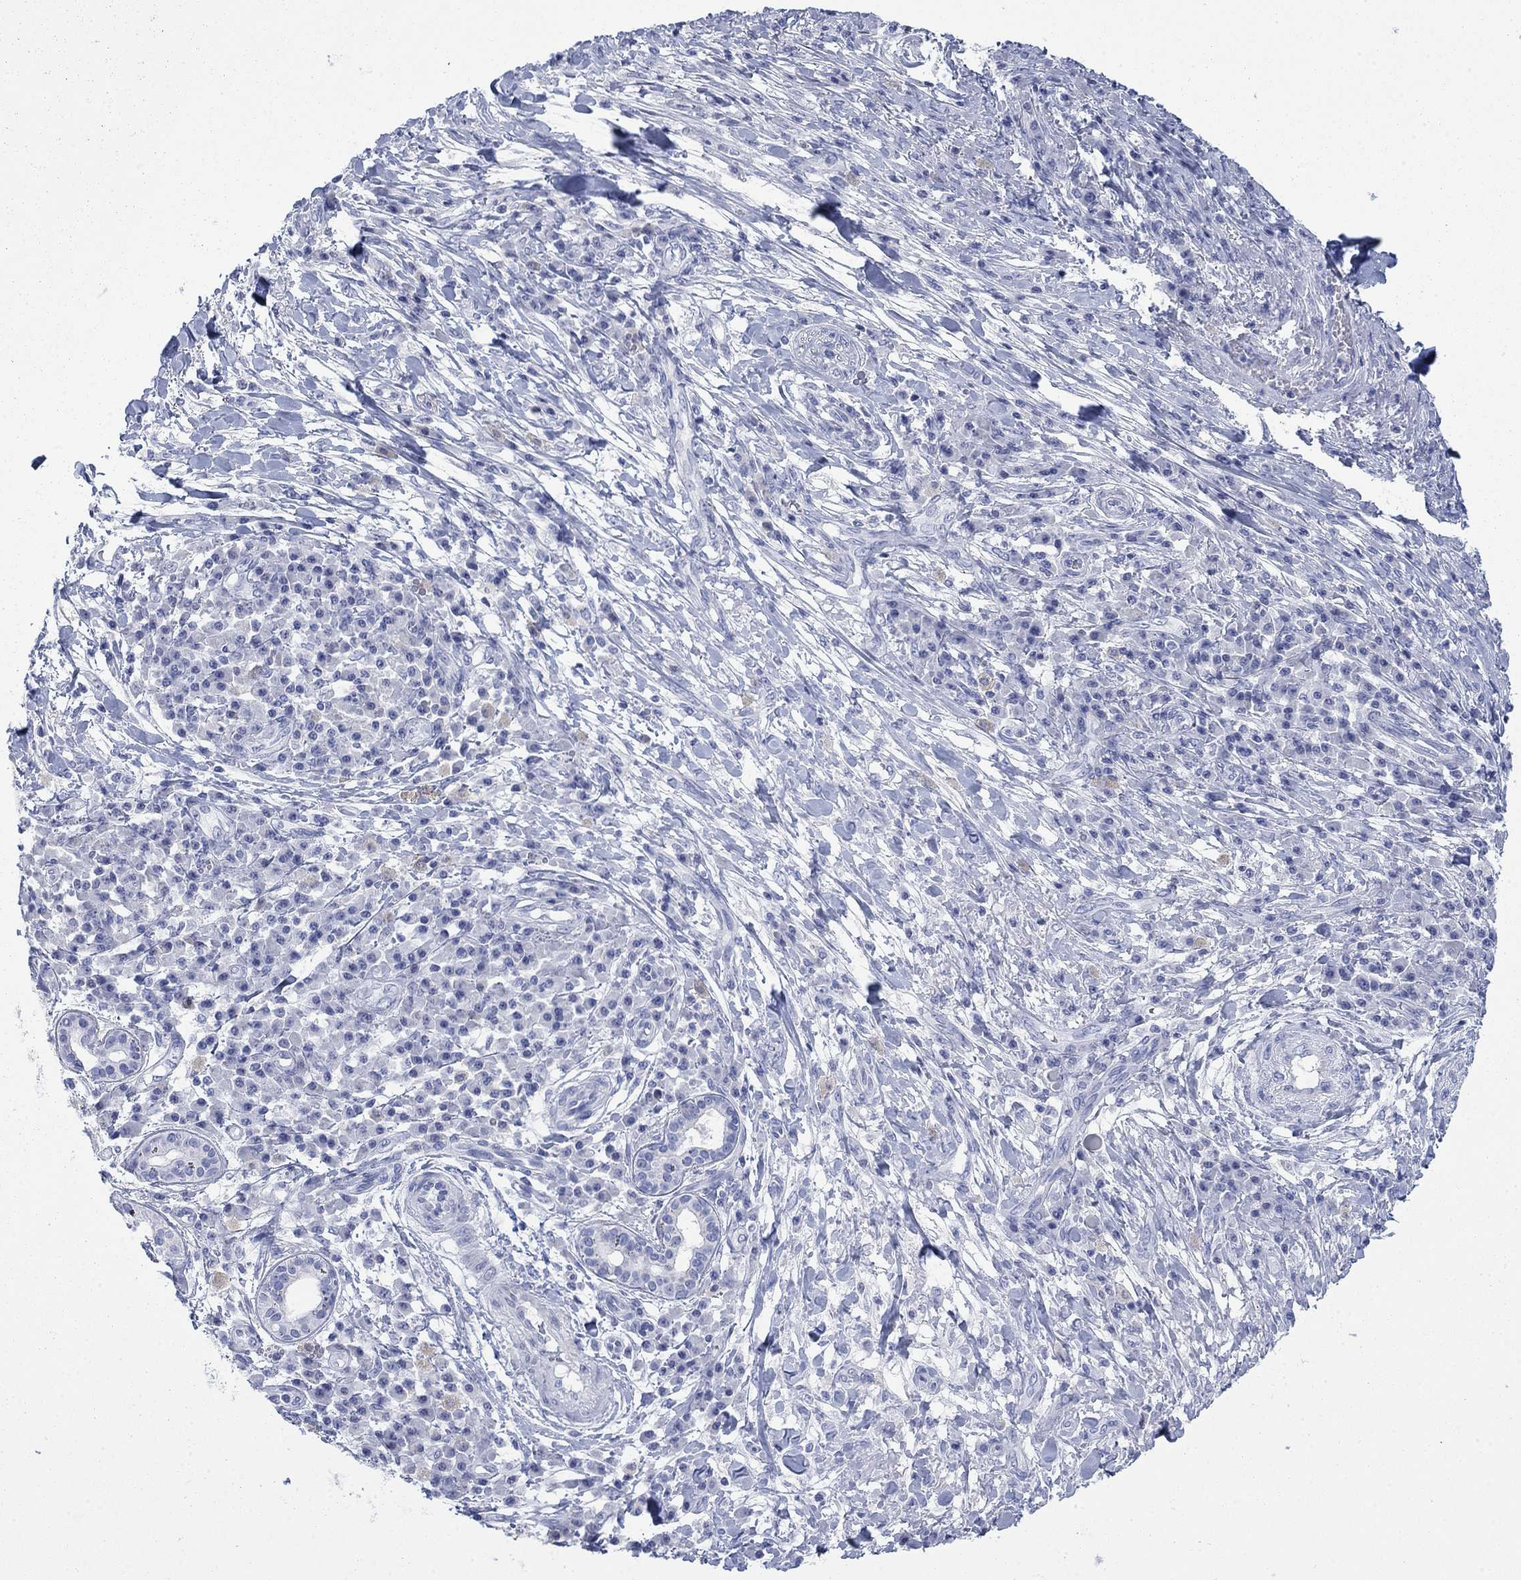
{"staining": {"intensity": "negative", "quantity": "none", "location": "none"}, "tissue": "skin cancer", "cell_type": "Tumor cells", "image_type": "cancer", "snomed": [{"axis": "morphology", "description": "Squamous cell carcinoma, NOS"}, {"axis": "topography", "description": "Skin"}], "caption": "DAB (3,3'-diaminobenzidine) immunohistochemical staining of squamous cell carcinoma (skin) displays no significant positivity in tumor cells.", "gene": "IGF2BP3", "patient": {"sex": "male", "age": 92}}